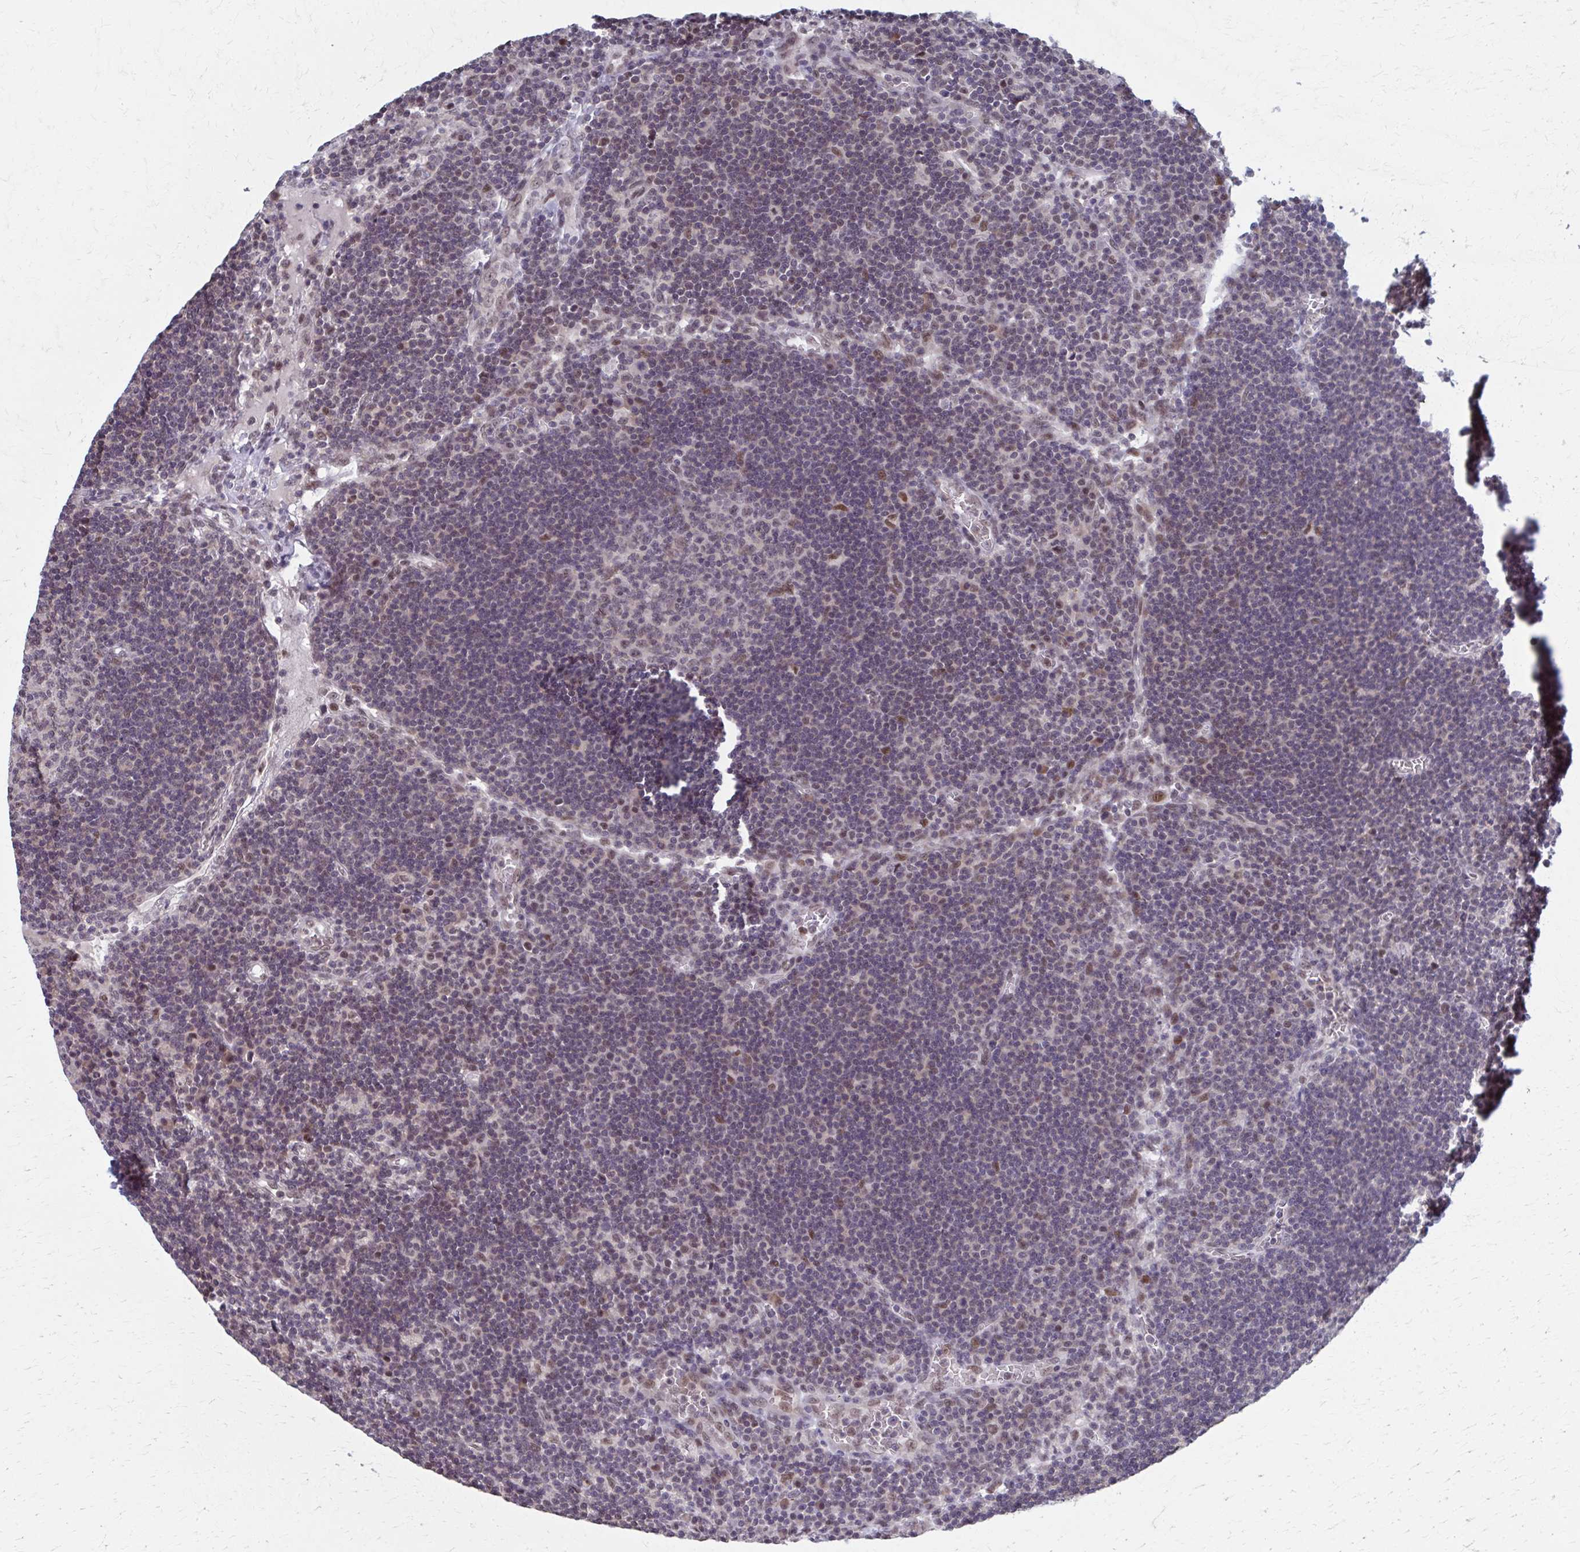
{"staining": {"intensity": "weak", "quantity": "<25%", "location": "nuclear"}, "tissue": "lymph node", "cell_type": "Germinal center cells", "image_type": "normal", "snomed": [{"axis": "morphology", "description": "Normal tissue, NOS"}, {"axis": "topography", "description": "Lymph node"}], "caption": "Germinal center cells are negative for brown protein staining in benign lymph node. (Stains: DAB immunohistochemistry with hematoxylin counter stain, Microscopy: brightfield microscopy at high magnification).", "gene": "SETBP1", "patient": {"sex": "male", "age": 67}}